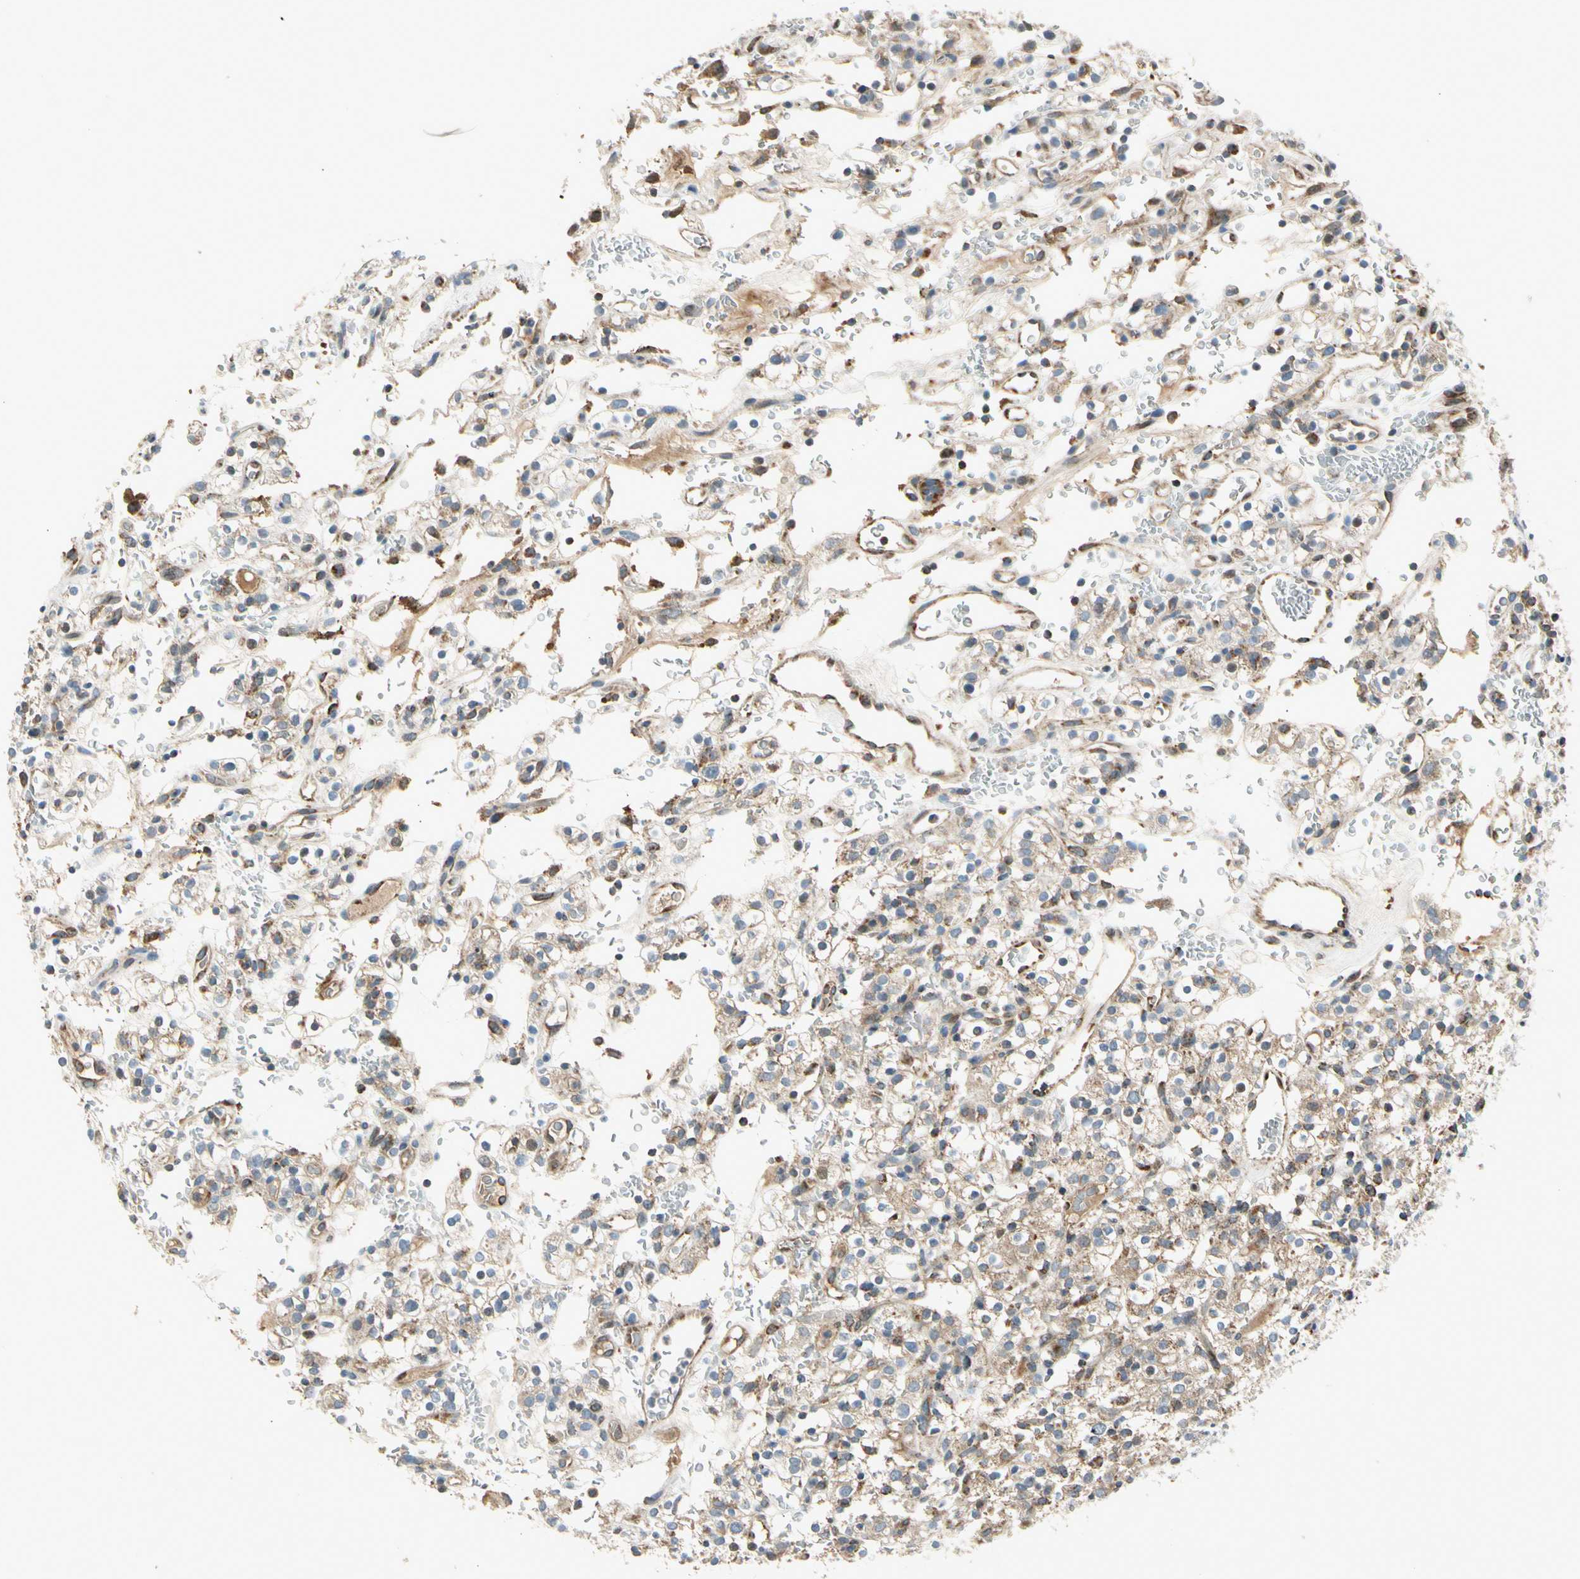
{"staining": {"intensity": "weak", "quantity": ">75%", "location": "cytoplasmic/membranous"}, "tissue": "renal cancer", "cell_type": "Tumor cells", "image_type": "cancer", "snomed": [{"axis": "morphology", "description": "Normal tissue, NOS"}, {"axis": "morphology", "description": "Adenocarcinoma, NOS"}, {"axis": "topography", "description": "Kidney"}], "caption": "Human renal adenocarcinoma stained with a brown dye shows weak cytoplasmic/membranous positive staining in approximately >75% of tumor cells.", "gene": "NPHP3", "patient": {"sex": "female", "age": 72}}